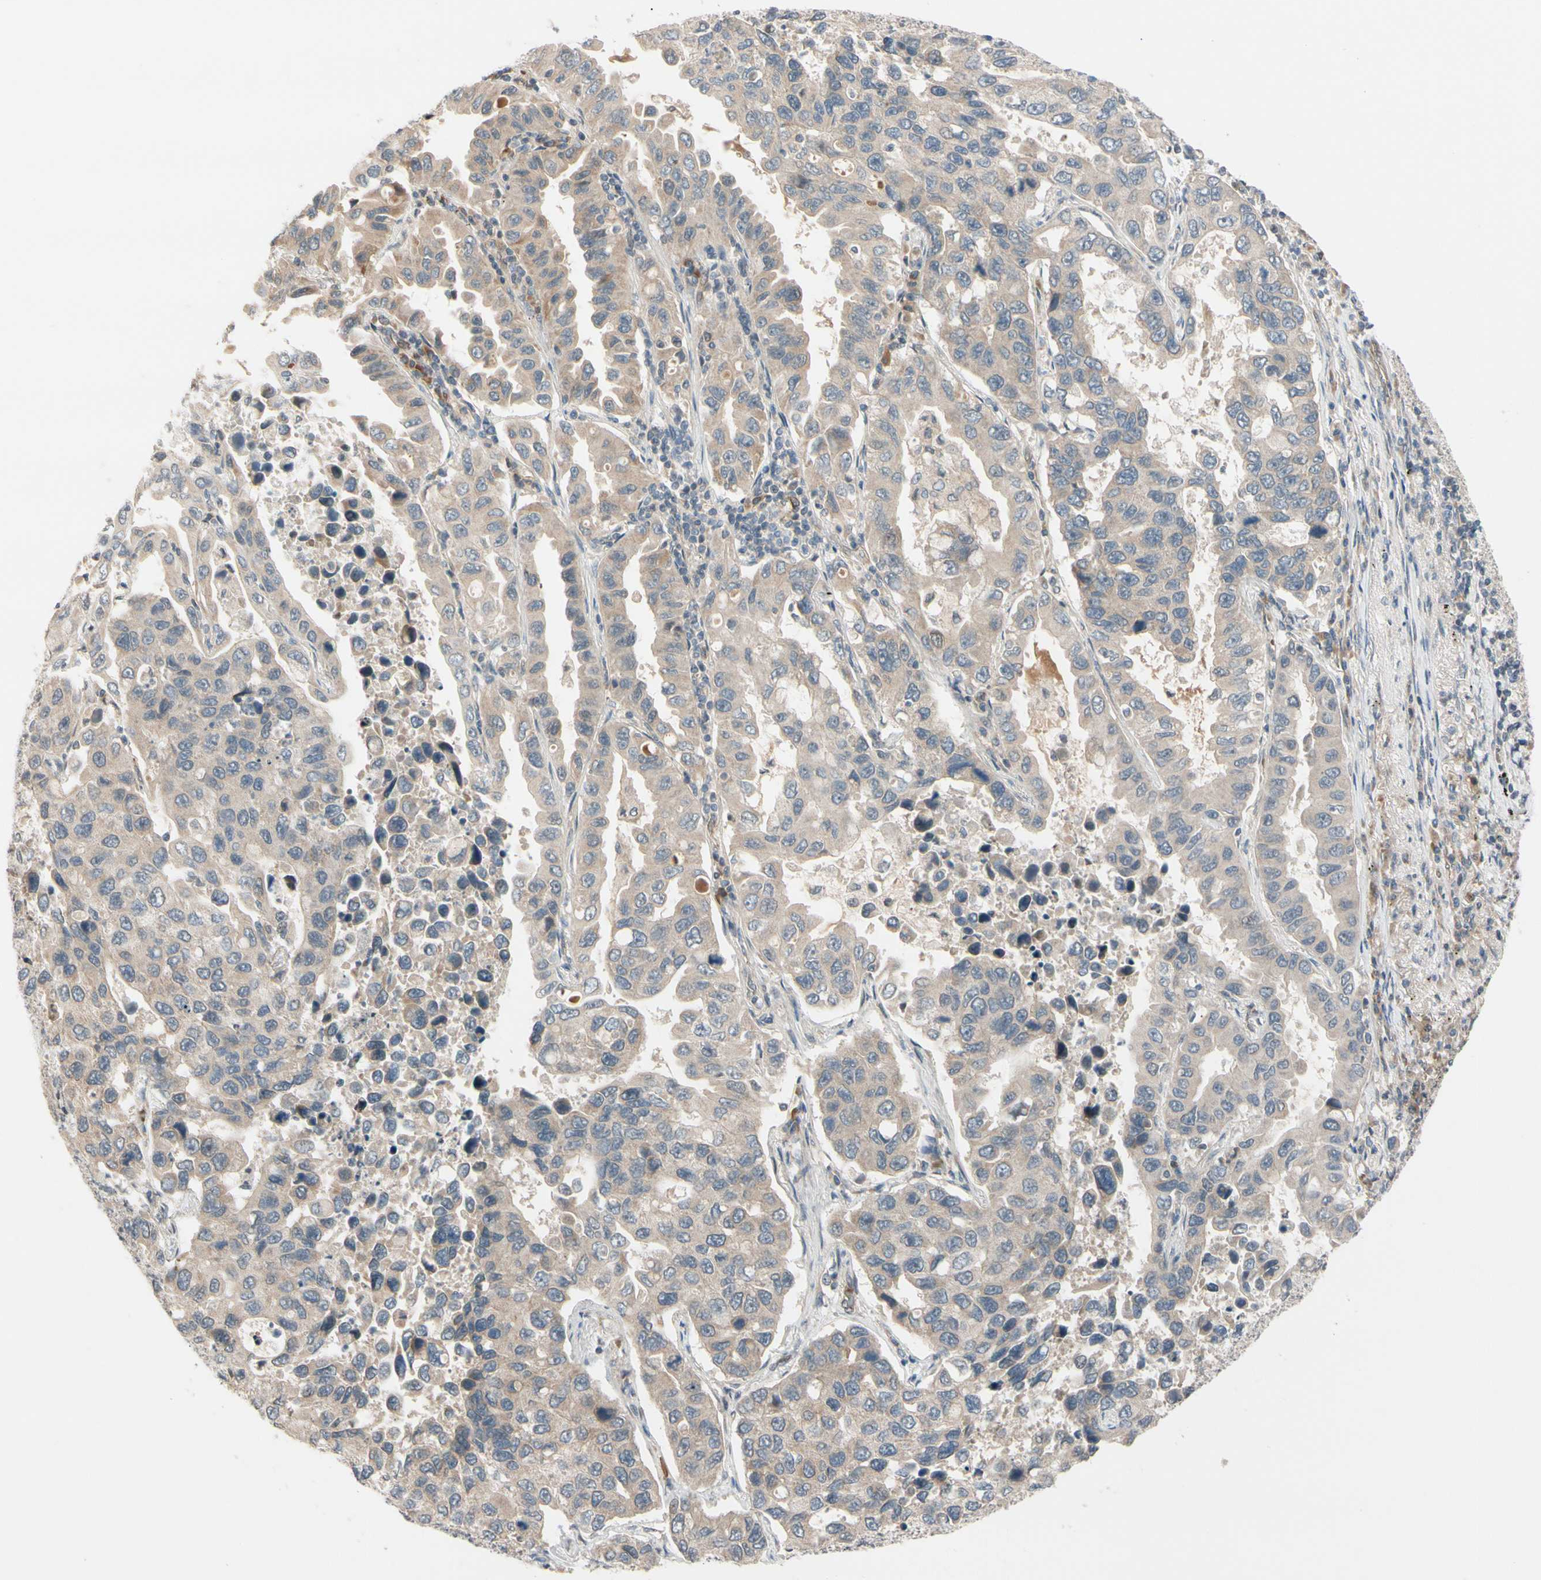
{"staining": {"intensity": "weak", "quantity": ">75%", "location": "cytoplasmic/membranous"}, "tissue": "lung cancer", "cell_type": "Tumor cells", "image_type": "cancer", "snomed": [{"axis": "morphology", "description": "Adenocarcinoma, NOS"}, {"axis": "topography", "description": "Lung"}], "caption": "Tumor cells show low levels of weak cytoplasmic/membranous staining in about >75% of cells in lung cancer (adenocarcinoma). Nuclei are stained in blue.", "gene": "FGF10", "patient": {"sex": "male", "age": 64}}